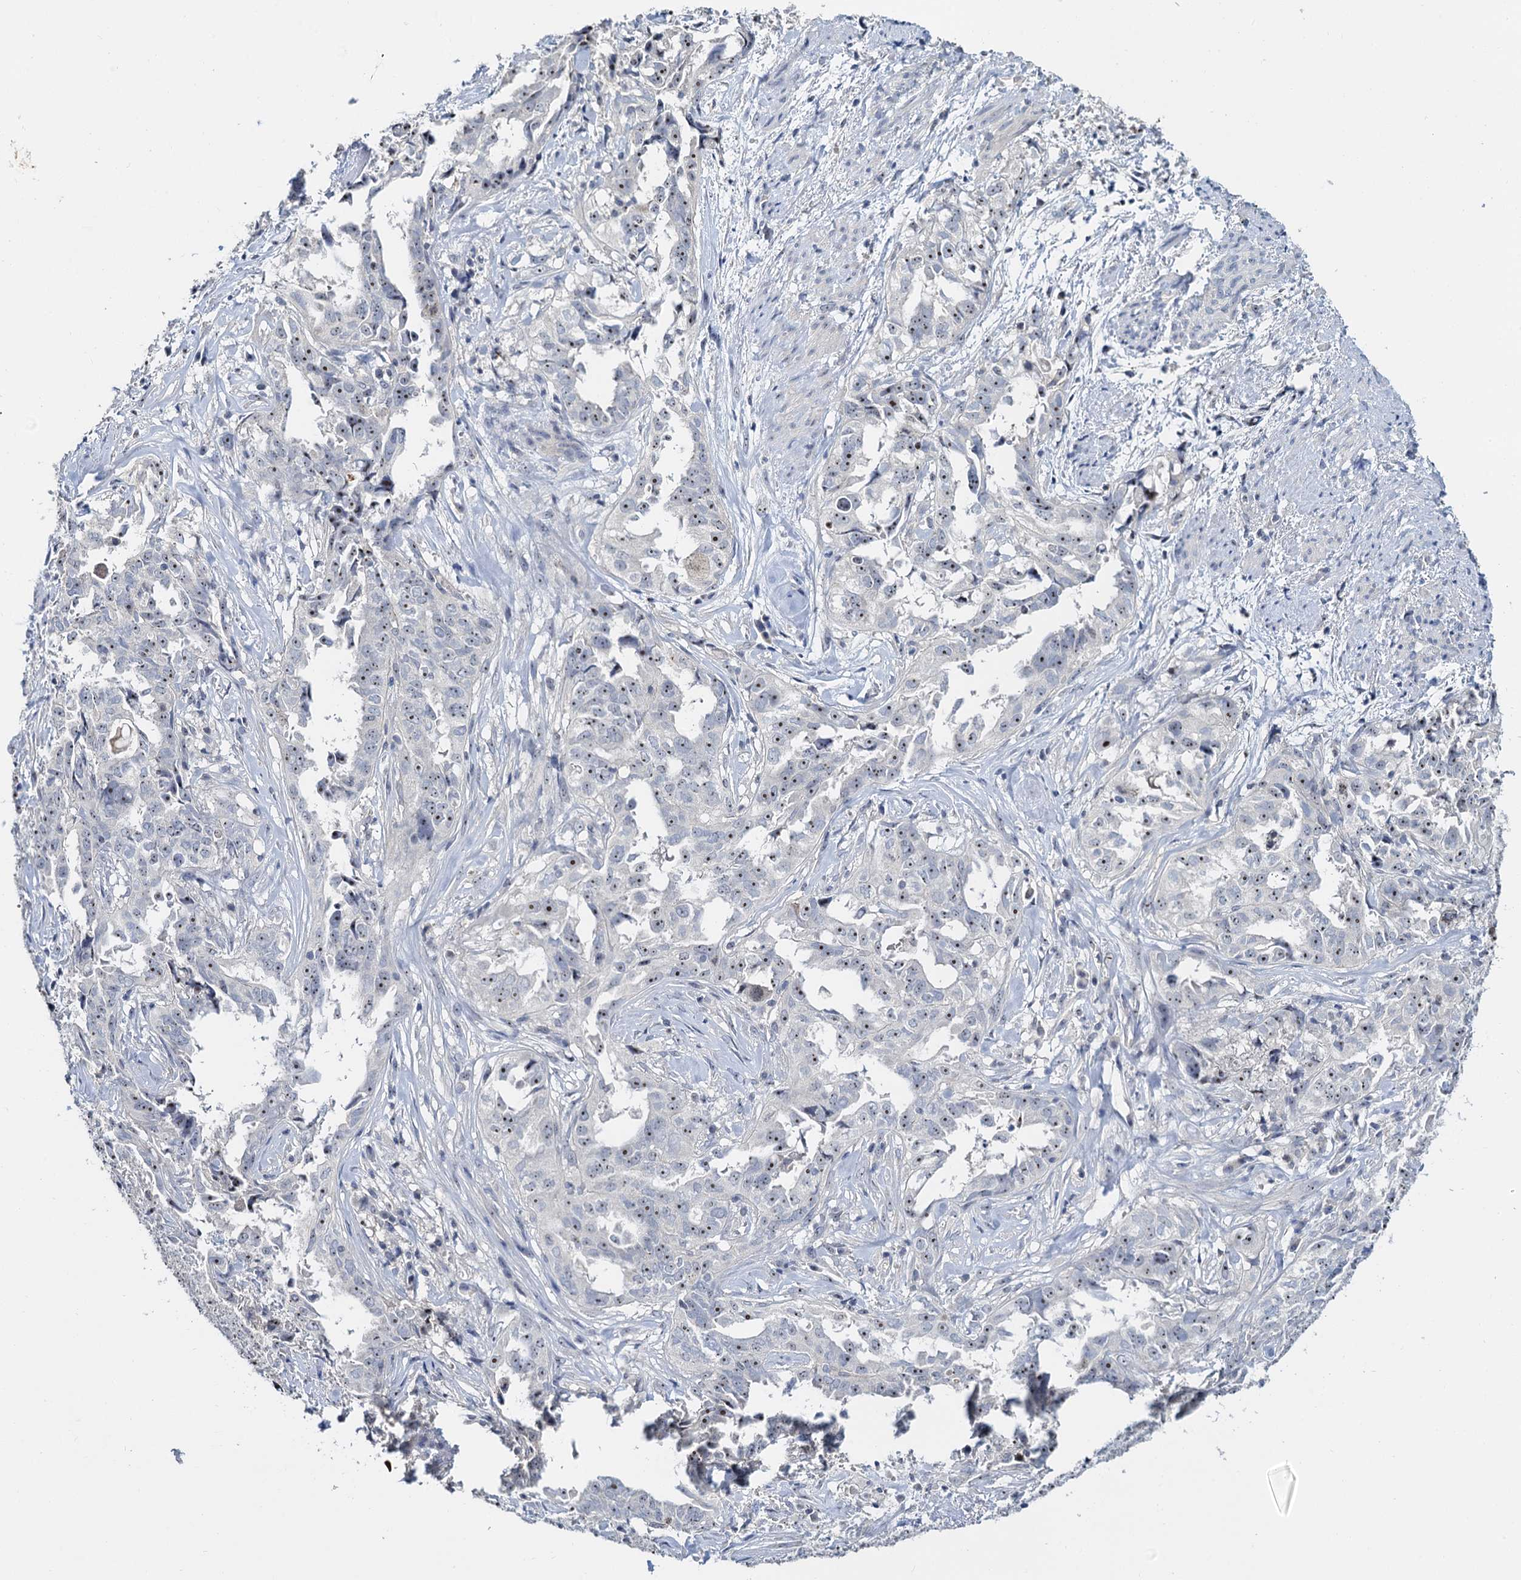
{"staining": {"intensity": "weak", "quantity": "25%-75%", "location": "nuclear"}, "tissue": "endometrial cancer", "cell_type": "Tumor cells", "image_type": "cancer", "snomed": [{"axis": "morphology", "description": "Adenocarcinoma, NOS"}, {"axis": "topography", "description": "Endometrium"}], "caption": "Endometrial cancer stained with DAB (3,3'-diaminobenzidine) immunohistochemistry (IHC) reveals low levels of weak nuclear staining in approximately 25%-75% of tumor cells. (Stains: DAB (3,3'-diaminobenzidine) in brown, nuclei in blue, Microscopy: brightfield microscopy at high magnification).", "gene": "NOP2", "patient": {"sex": "female", "age": 65}}